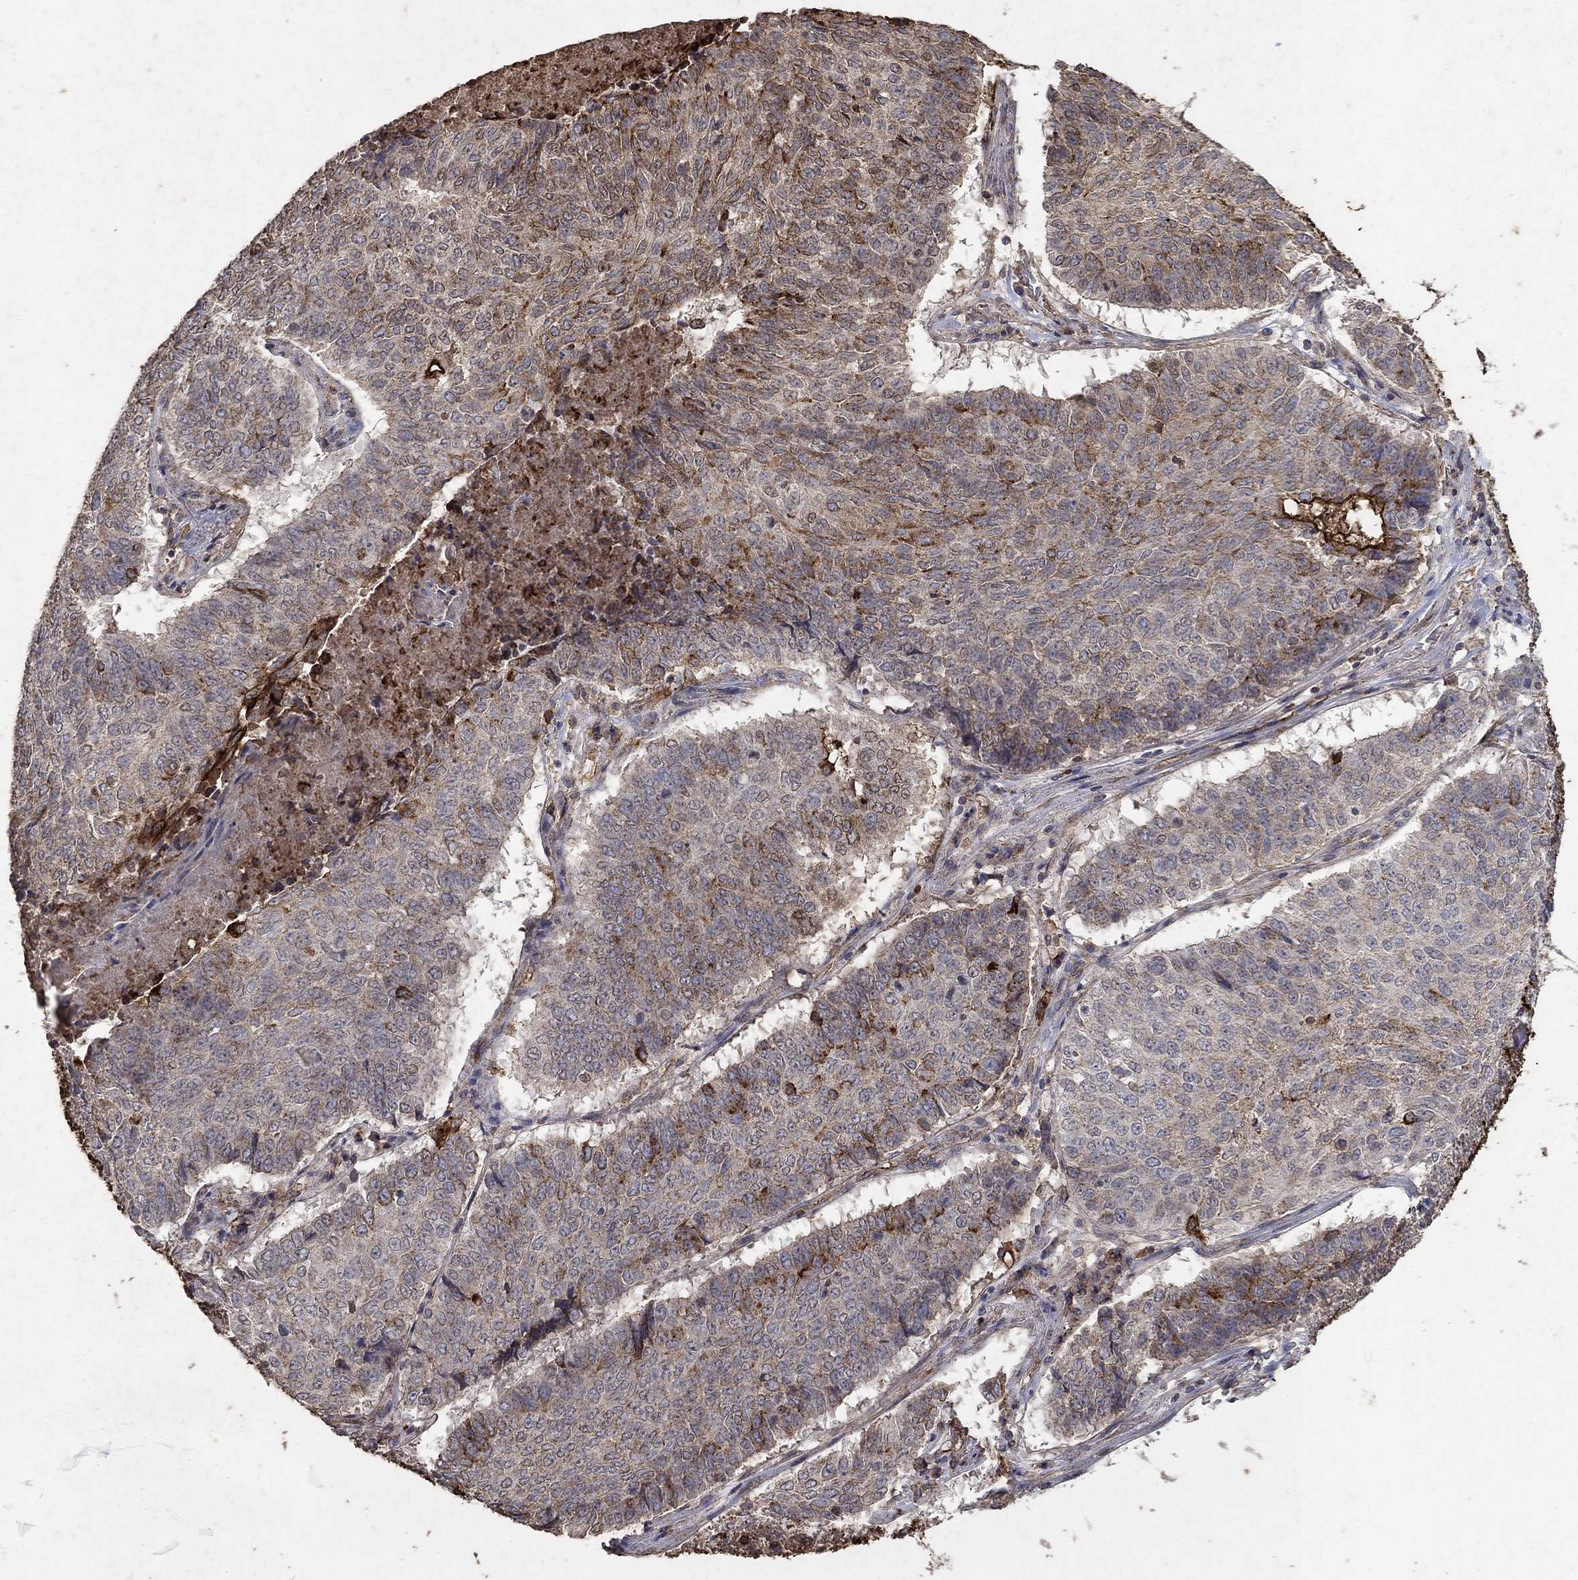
{"staining": {"intensity": "strong", "quantity": "<25%", "location": "cytoplasmic/membranous"}, "tissue": "lung cancer", "cell_type": "Tumor cells", "image_type": "cancer", "snomed": [{"axis": "morphology", "description": "Squamous cell carcinoma, NOS"}, {"axis": "topography", "description": "Lung"}], "caption": "Immunohistochemical staining of lung cancer (squamous cell carcinoma) demonstrates strong cytoplasmic/membranous protein positivity in about <25% of tumor cells.", "gene": "CD24", "patient": {"sex": "male", "age": 64}}